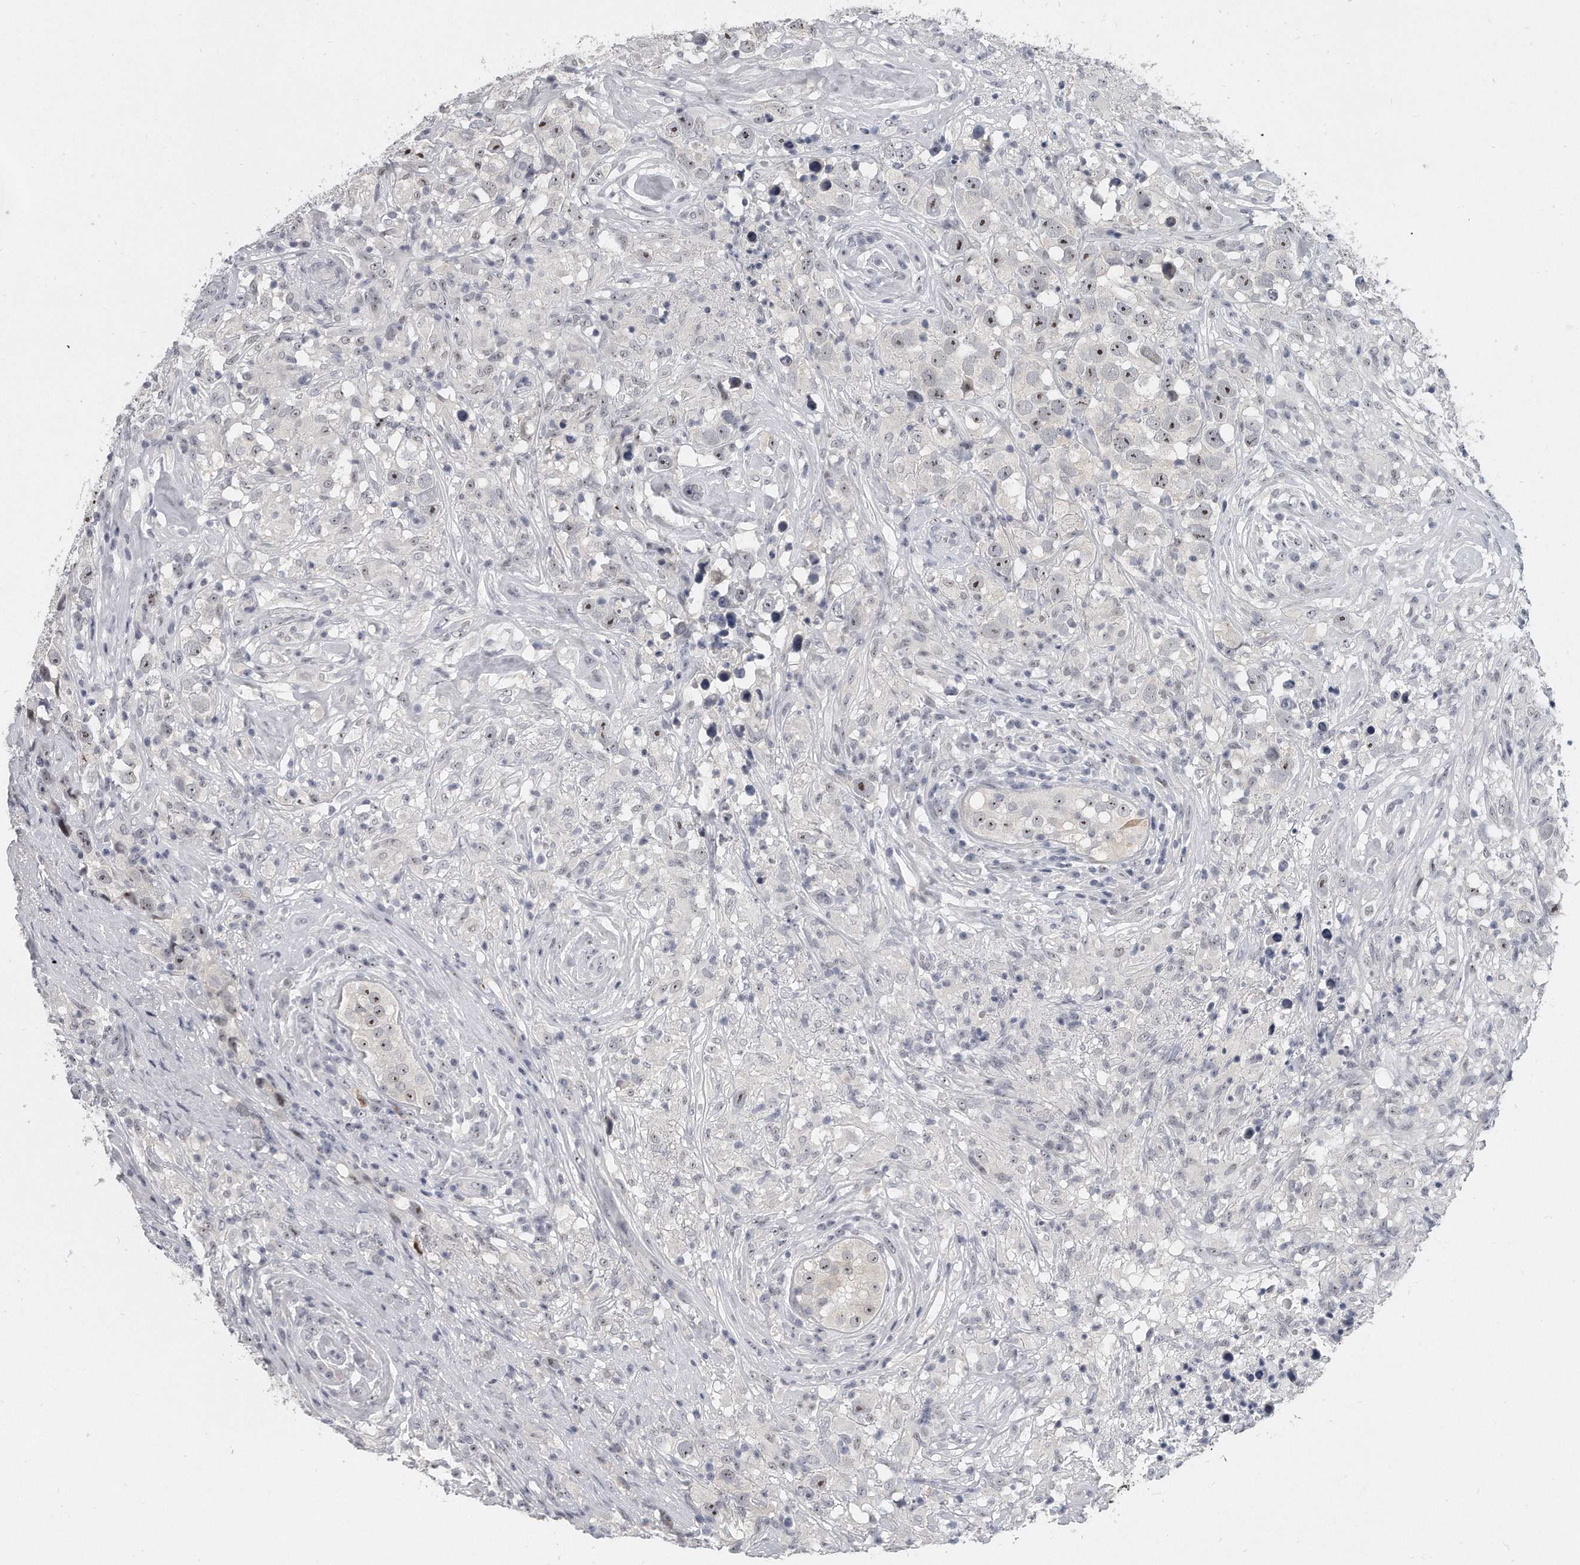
{"staining": {"intensity": "weak", "quantity": ">75%", "location": "nuclear"}, "tissue": "testis cancer", "cell_type": "Tumor cells", "image_type": "cancer", "snomed": [{"axis": "morphology", "description": "Seminoma, NOS"}, {"axis": "topography", "description": "Testis"}], "caption": "This is a photomicrograph of IHC staining of testis seminoma, which shows weak expression in the nuclear of tumor cells.", "gene": "TFCP2L1", "patient": {"sex": "male", "age": 49}}